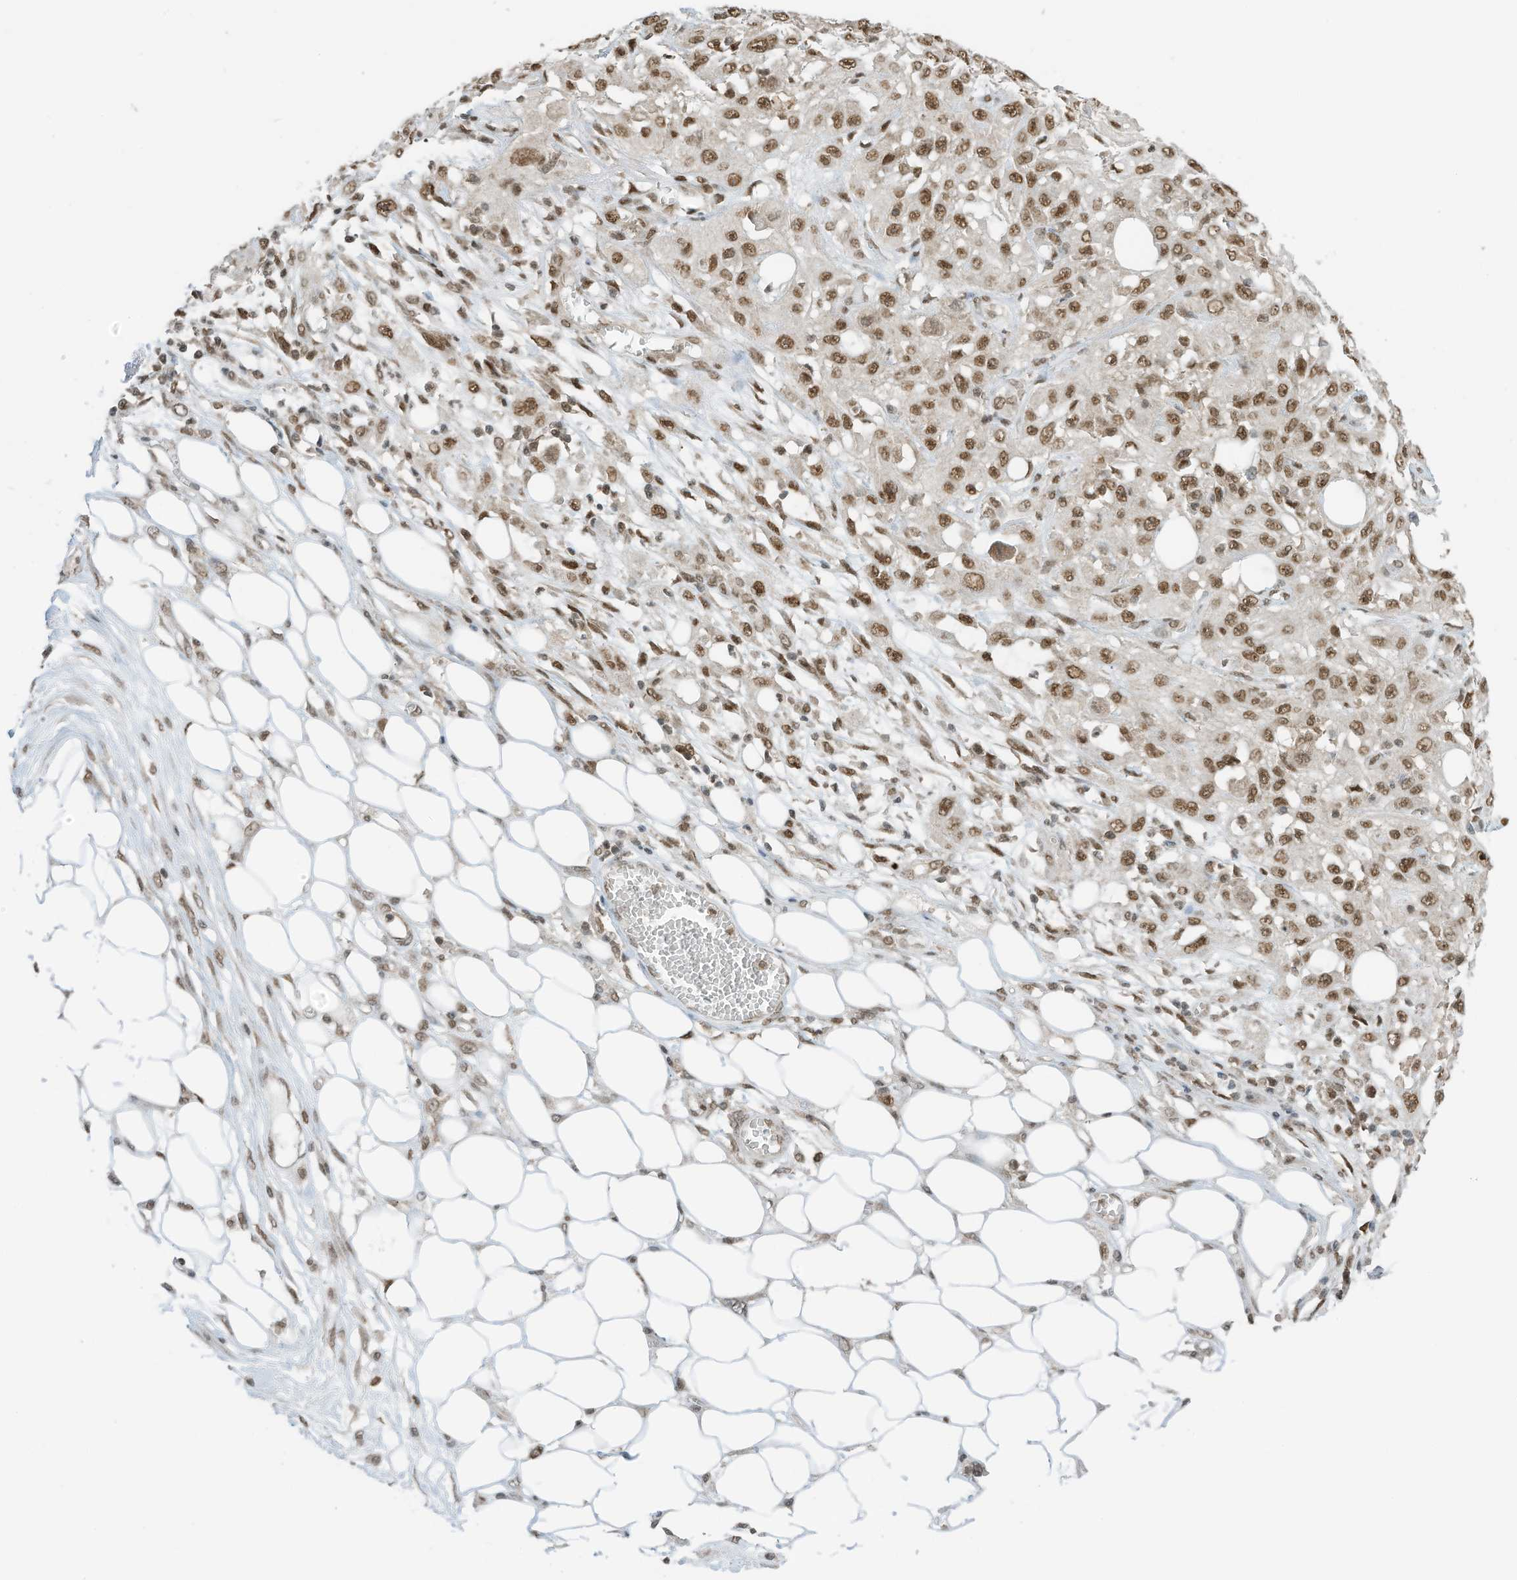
{"staining": {"intensity": "moderate", "quantity": ">75%", "location": "nuclear"}, "tissue": "skin cancer", "cell_type": "Tumor cells", "image_type": "cancer", "snomed": [{"axis": "morphology", "description": "Squamous cell carcinoma, NOS"}, {"axis": "morphology", "description": "Squamous cell carcinoma, metastatic, NOS"}, {"axis": "topography", "description": "Skin"}, {"axis": "topography", "description": "Lymph node"}], "caption": "A high-resolution image shows immunohistochemistry (IHC) staining of skin squamous cell carcinoma, which demonstrates moderate nuclear staining in about >75% of tumor cells. The staining was performed using DAB to visualize the protein expression in brown, while the nuclei were stained in blue with hematoxylin (Magnification: 20x).", "gene": "KPNB1", "patient": {"sex": "male", "age": 75}}